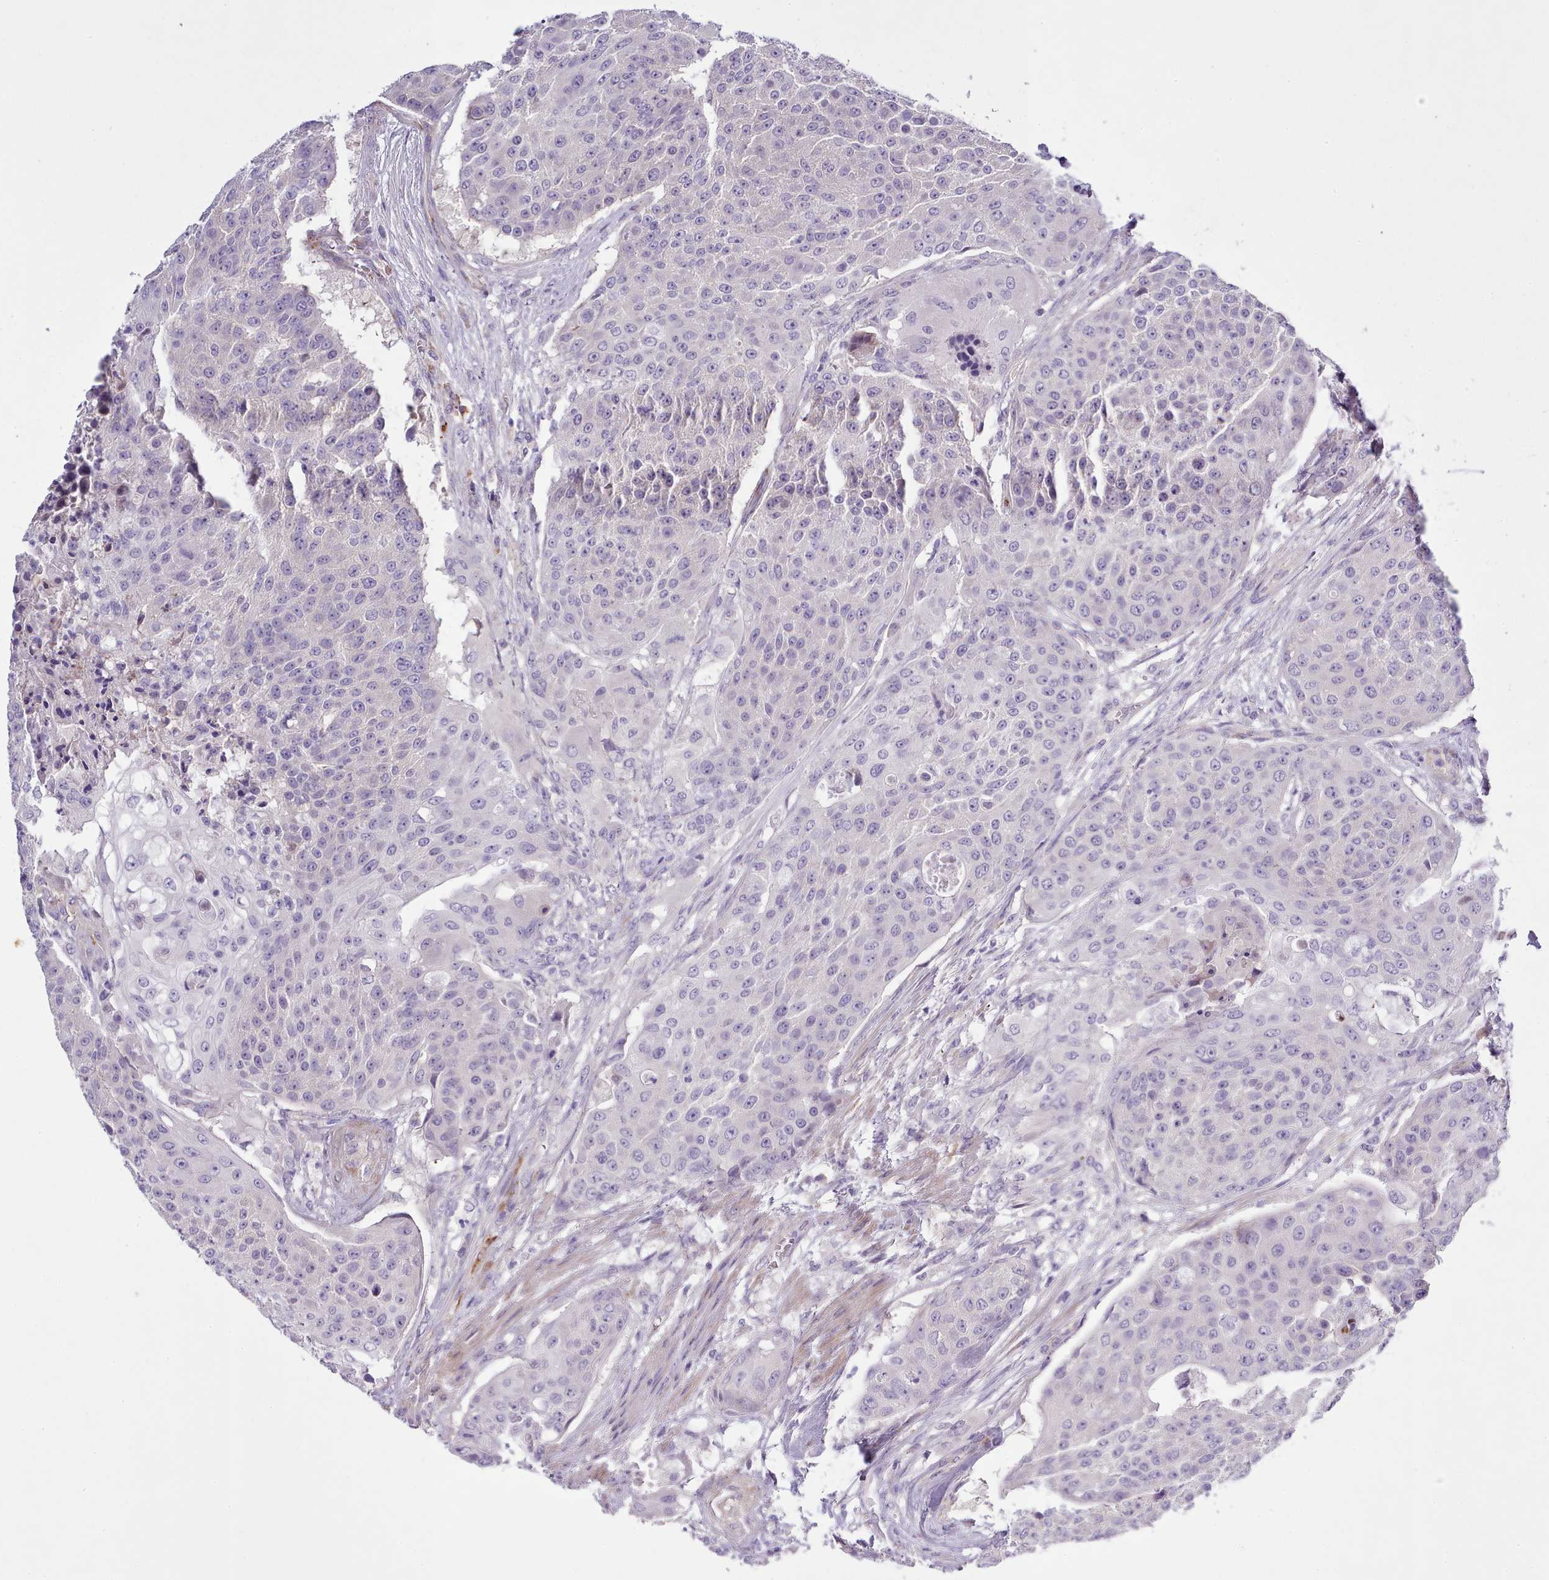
{"staining": {"intensity": "negative", "quantity": "none", "location": "none"}, "tissue": "urothelial cancer", "cell_type": "Tumor cells", "image_type": "cancer", "snomed": [{"axis": "morphology", "description": "Urothelial carcinoma, High grade"}, {"axis": "topography", "description": "Urinary bladder"}], "caption": "Tumor cells are negative for protein expression in human urothelial cancer.", "gene": "SETX", "patient": {"sex": "female", "age": 63}}